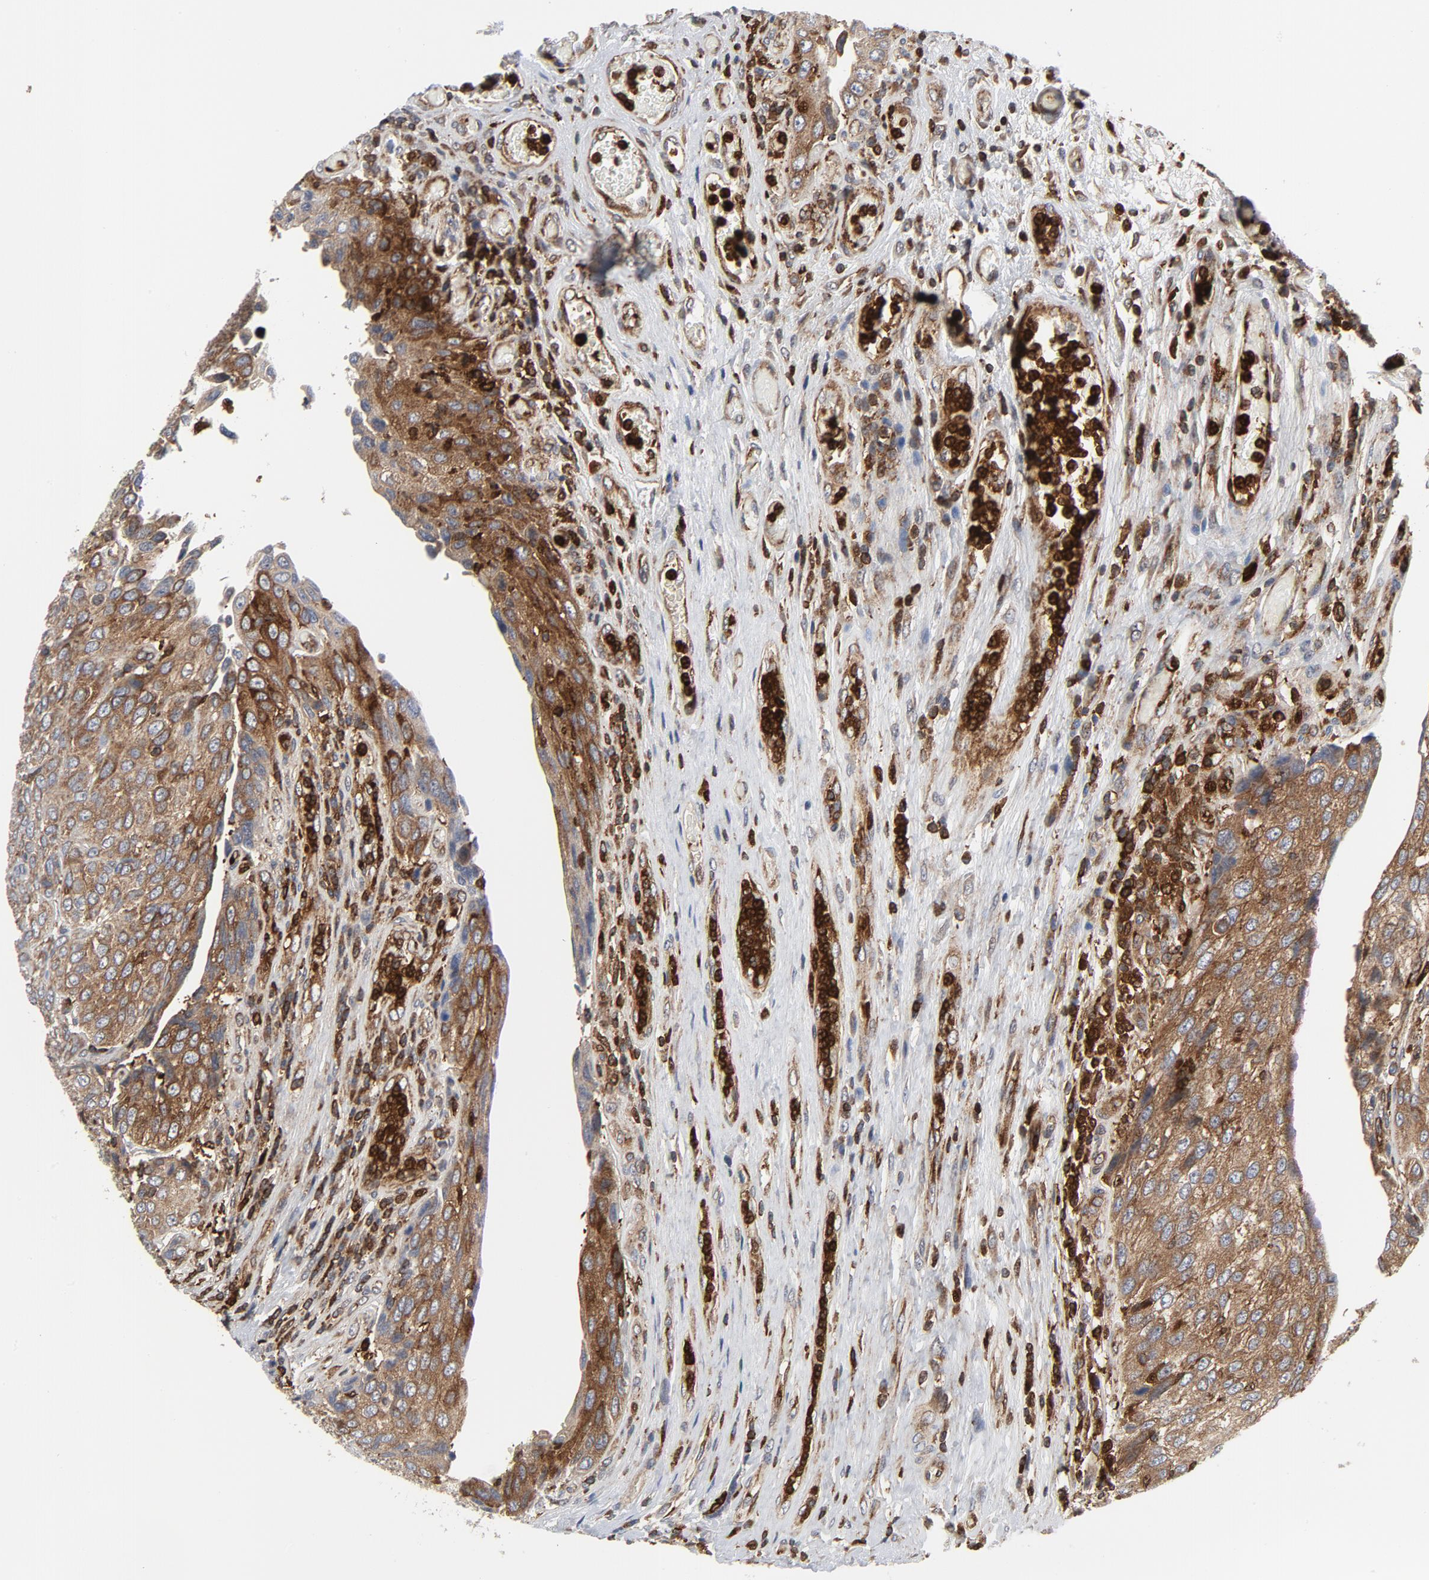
{"staining": {"intensity": "moderate", "quantity": ">75%", "location": "cytoplasmic/membranous"}, "tissue": "urothelial cancer", "cell_type": "Tumor cells", "image_type": "cancer", "snomed": [{"axis": "morphology", "description": "Urothelial carcinoma, High grade"}, {"axis": "topography", "description": "Urinary bladder"}], "caption": "The micrograph demonstrates staining of urothelial cancer, revealing moderate cytoplasmic/membranous protein expression (brown color) within tumor cells.", "gene": "YES1", "patient": {"sex": "male", "age": 50}}